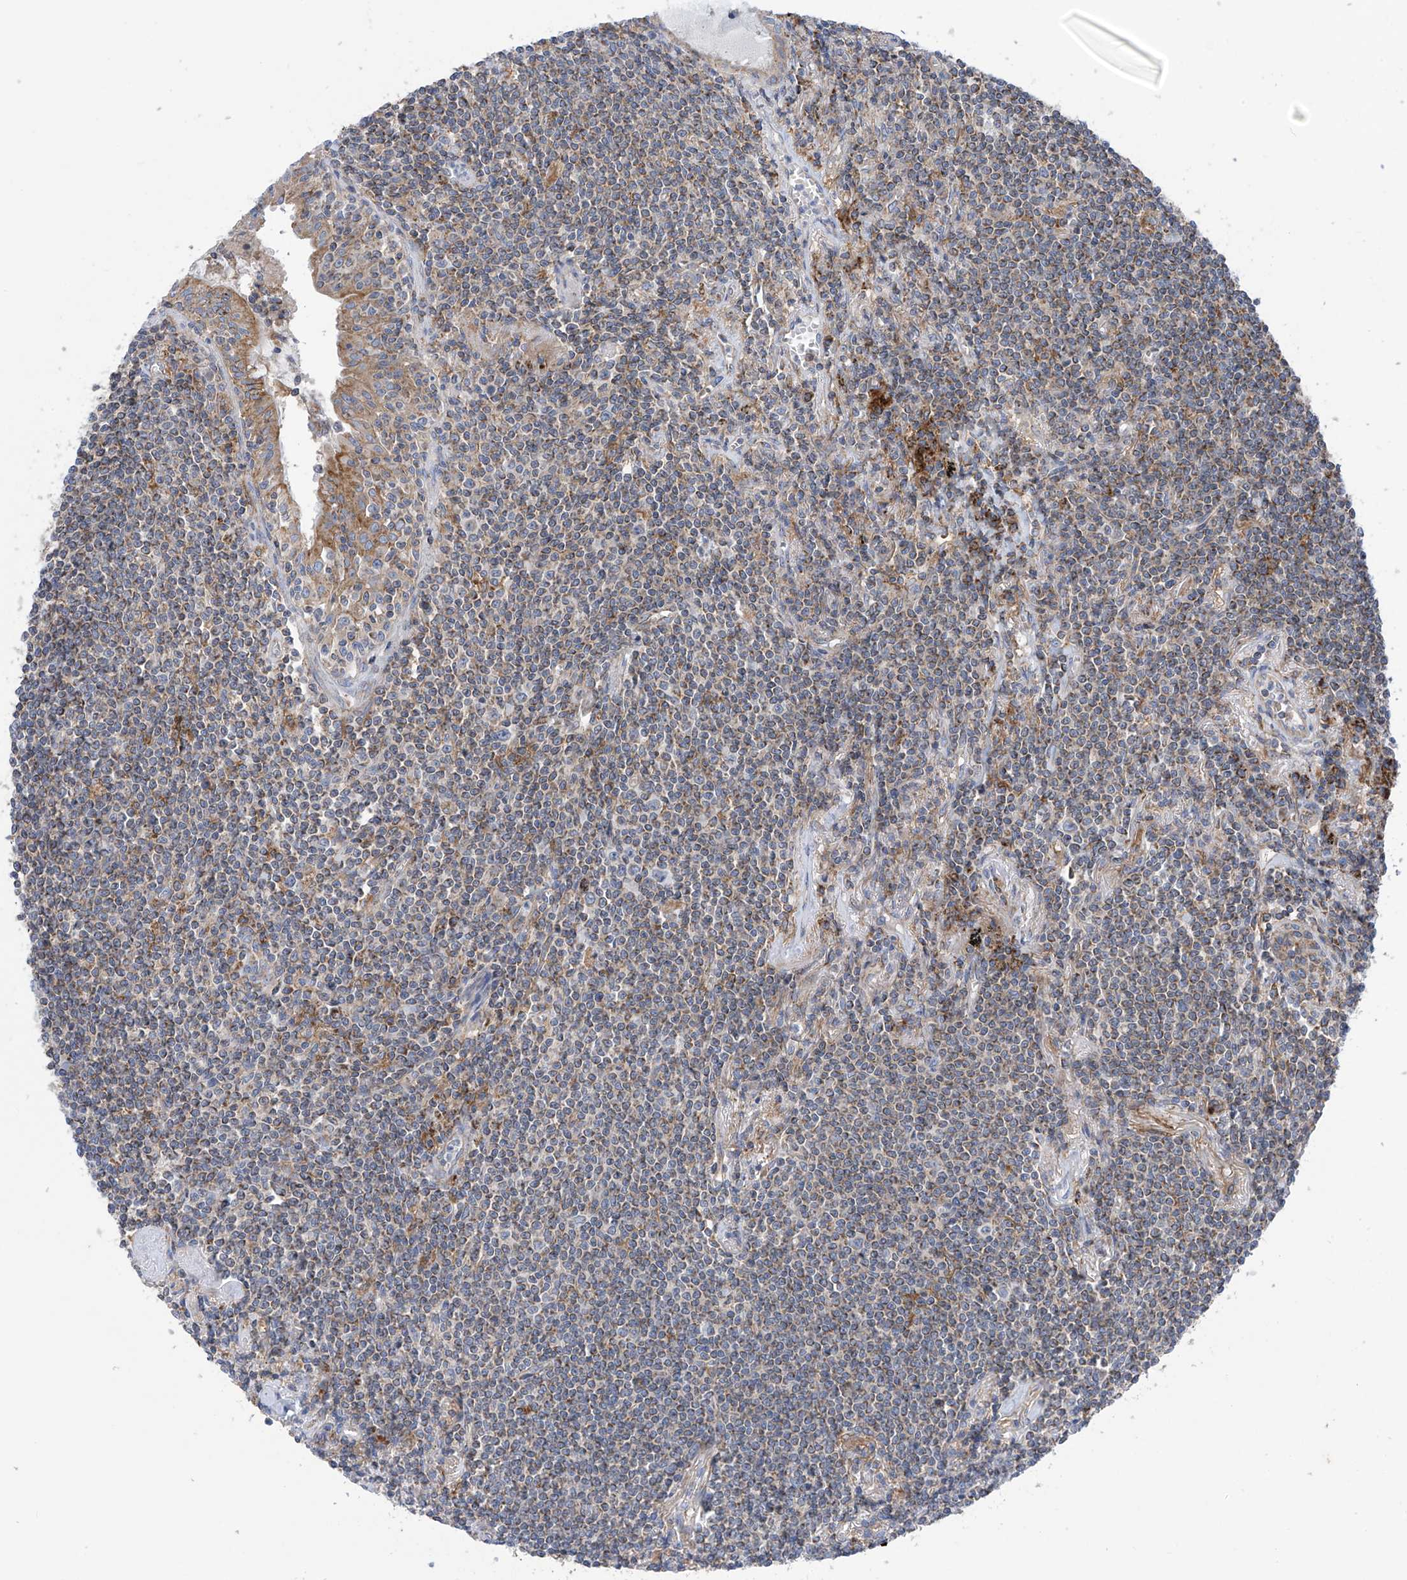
{"staining": {"intensity": "weak", "quantity": "25%-75%", "location": "cytoplasmic/membranous"}, "tissue": "lymphoma", "cell_type": "Tumor cells", "image_type": "cancer", "snomed": [{"axis": "morphology", "description": "Malignant lymphoma, non-Hodgkin's type, Low grade"}, {"axis": "topography", "description": "Lung"}], "caption": "An image of lymphoma stained for a protein shows weak cytoplasmic/membranous brown staining in tumor cells.", "gene": "P2RX7", "patient": {"sex": "female", "age": 71}}